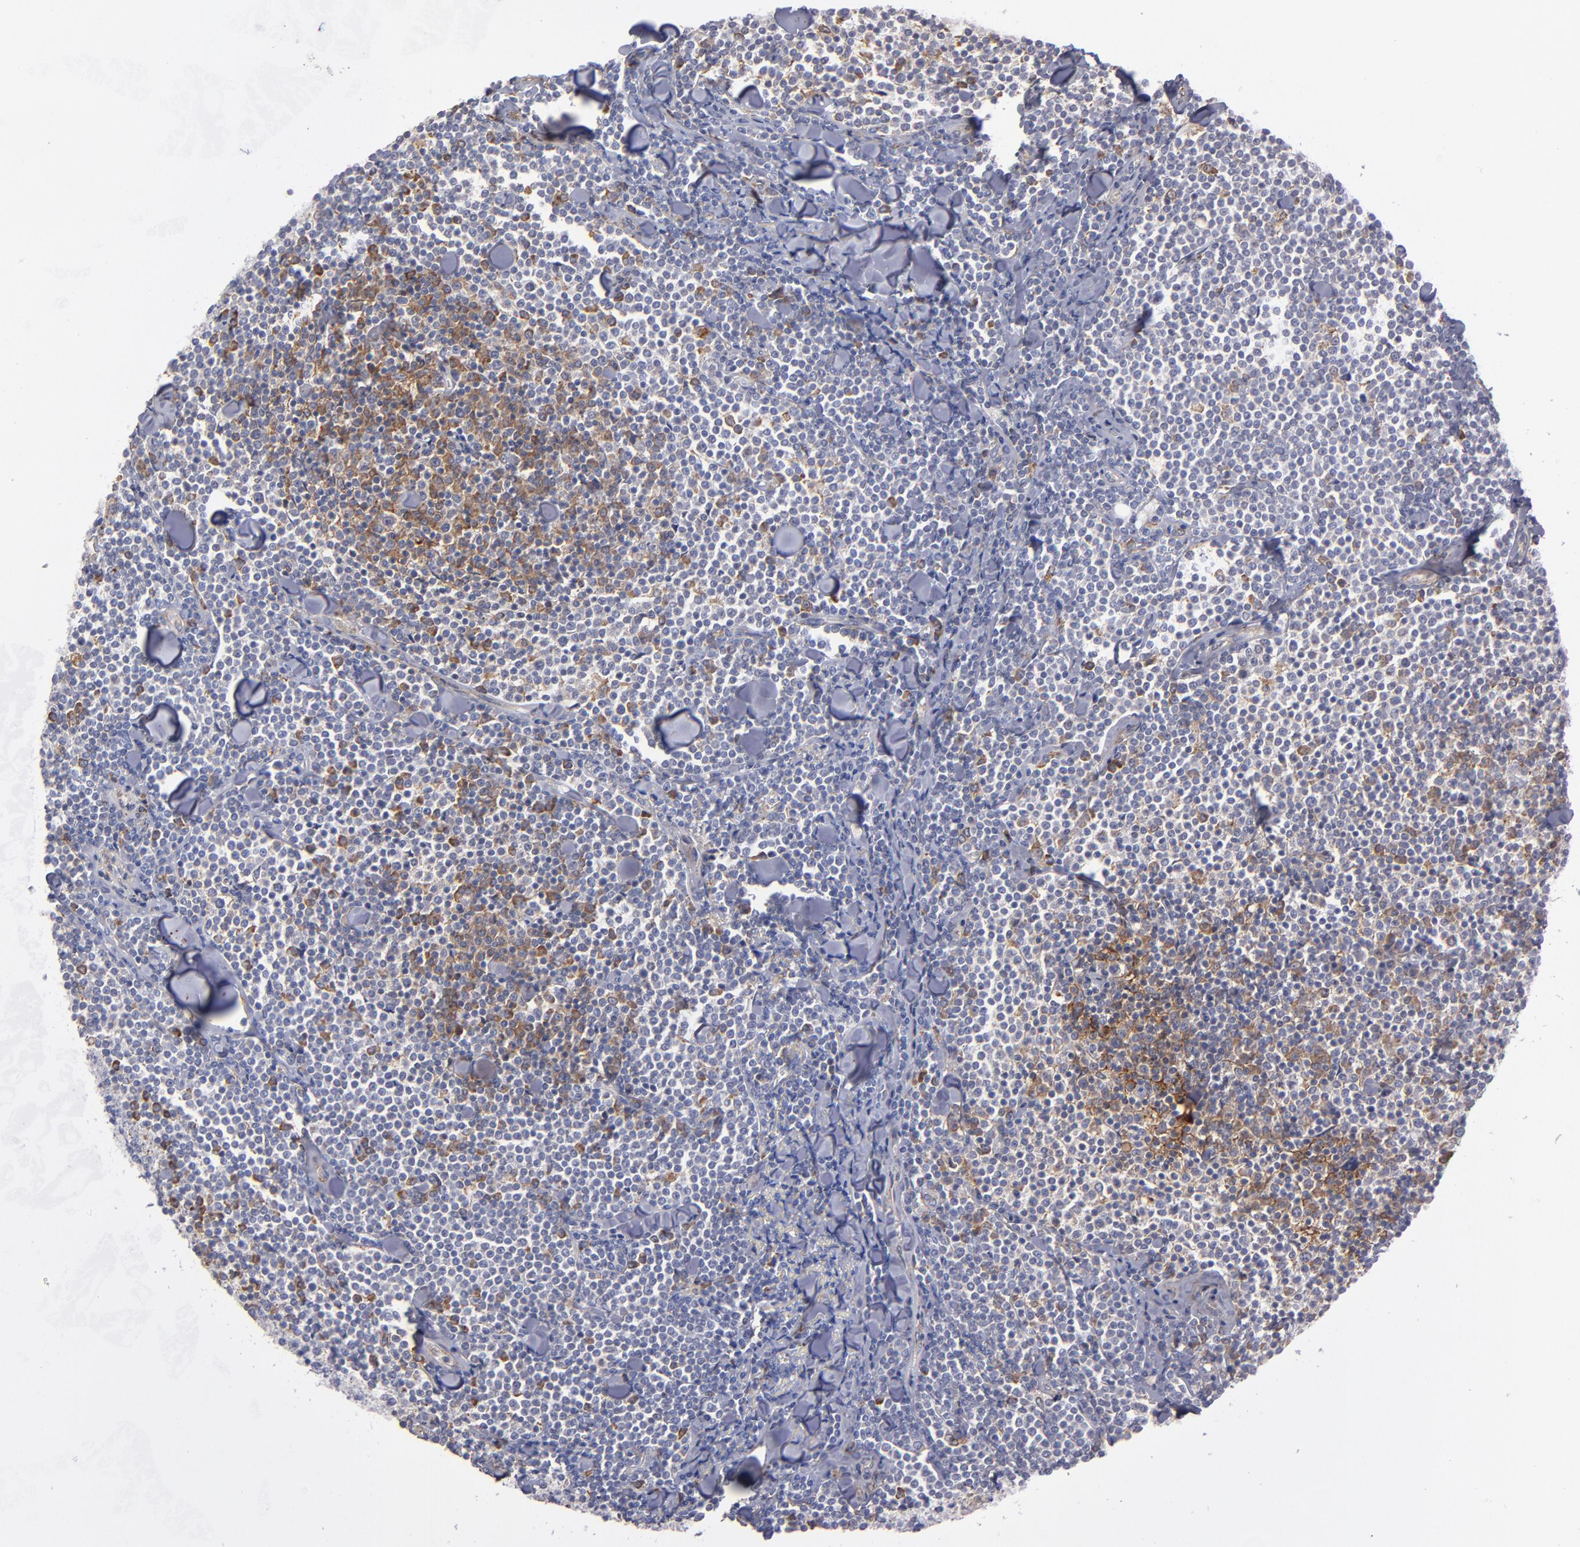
{"staining": {"intensity": "moderate", "quantity": "25%-75%", "location": "cytoplasmic/membranous"}, "tissue": "lymphoma", "cell_type": "Tumor cells", "image_type": "cancer", "snomed": [{"axis": "morphology", "description": "Malignant lymphoma, non-Hodgkin's type, Low grade"}, {"axis": "topography", "description": "Soft tissue"}], "caption": "Lymphoma stained for a protein demonstrates moderate cytoplasmic/membranous positivity in tumor cells.", "gene": "MFGE8", "patient": {"sex": "male", "age": 92}}